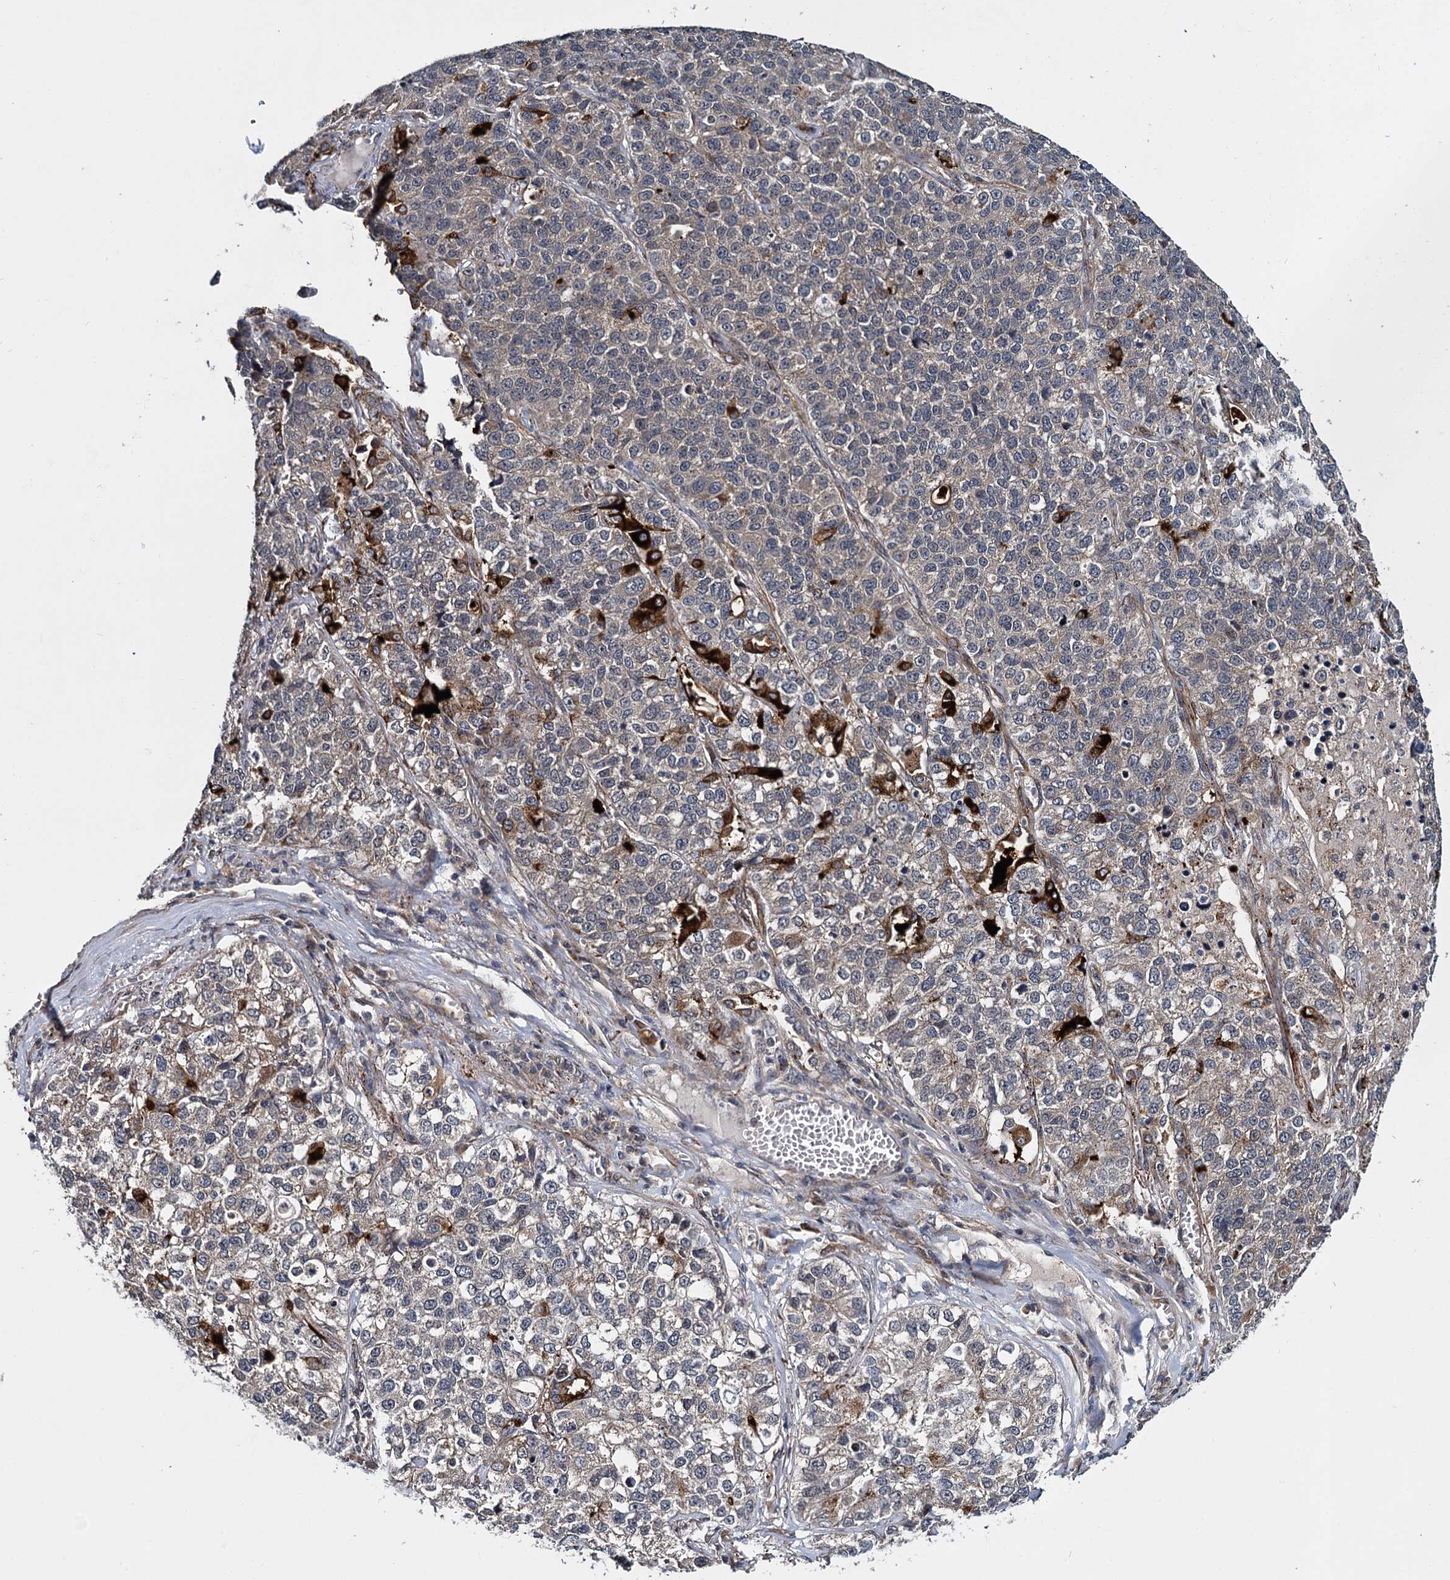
{"staining": {"intensity": "weak", "quantity": ">75%", "location": "cytoplasmic/membranous"}, "tissue": "lung cancer", "cell_type": "Tumor cells", "image_type": "cancer", "snomed": [{"axis": "morphology", "description": "Adenocarcinoma, NOS"}, {"axis": "topography", "description": "Lung"}], "caption": "Immunohistochemistry (IHC) micrograph of human adenocarcinoma (lung) stained for a protein (brown), which reveals low levels of weak cytoplasmic/membranous expression in approximately >75% of tumor cells.", "gene": "ARHGAP42", "patient": {"sex": "male", "age": 49}}